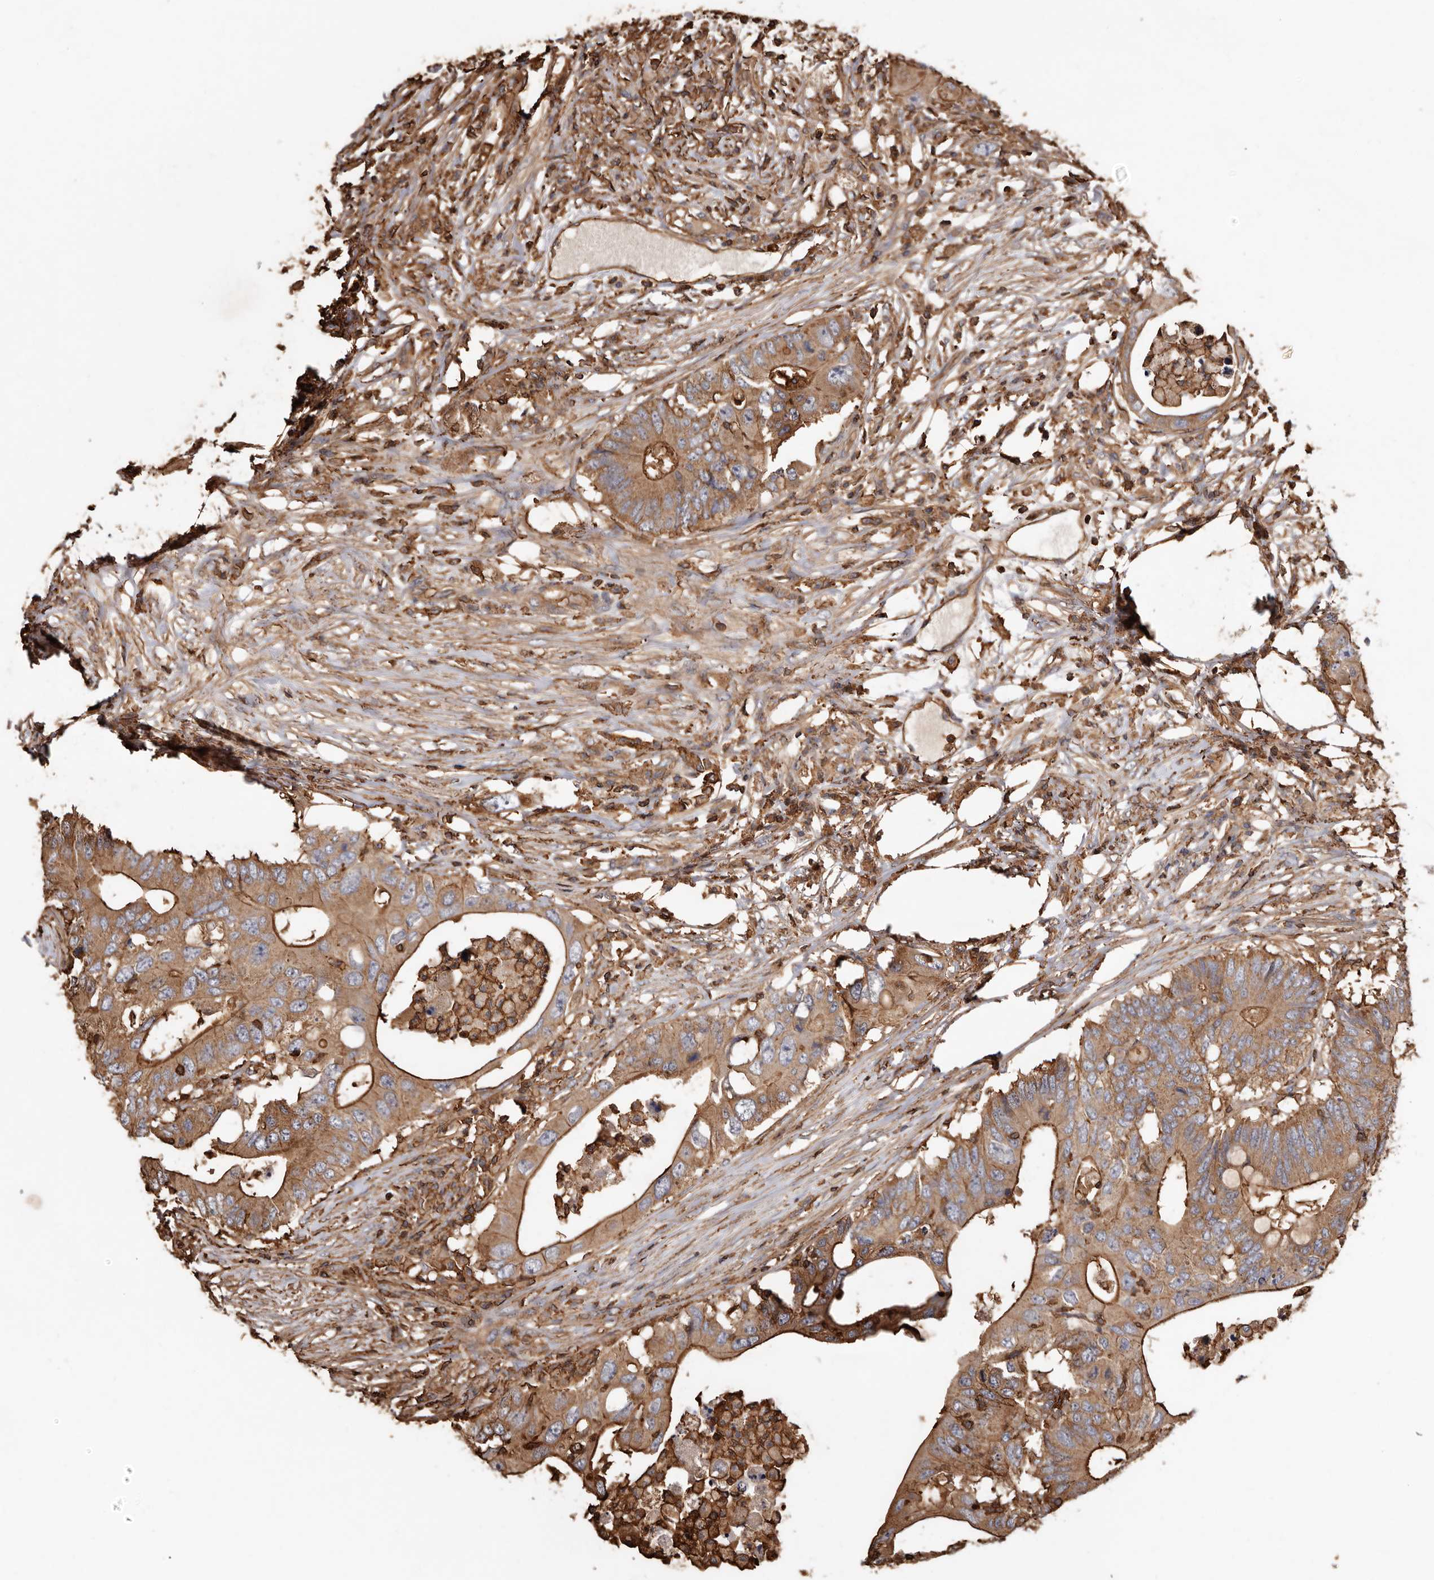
{"staining": {"intensity": "moderate", "quantity": ">75%", "location": "cytoplasmic/membranous"}, "tissue": "colorectal cancer", "cell_type": "Tumor cells", "image_type": "cancer", "snomed": [{"axis": "morphology", "description": "Adenocarcinoma, NOS"}, {"axis": "topography", "description": "Colon"}], "caption": "Human adenocarcinoma (colorectal) stained for a protein (brown) reveals moderate cytoplasmic/membranous positive expression in approximately >75% of tumor cells.", "gene": "COQ8B", "patient": {"sex": "male", "age": 71}}